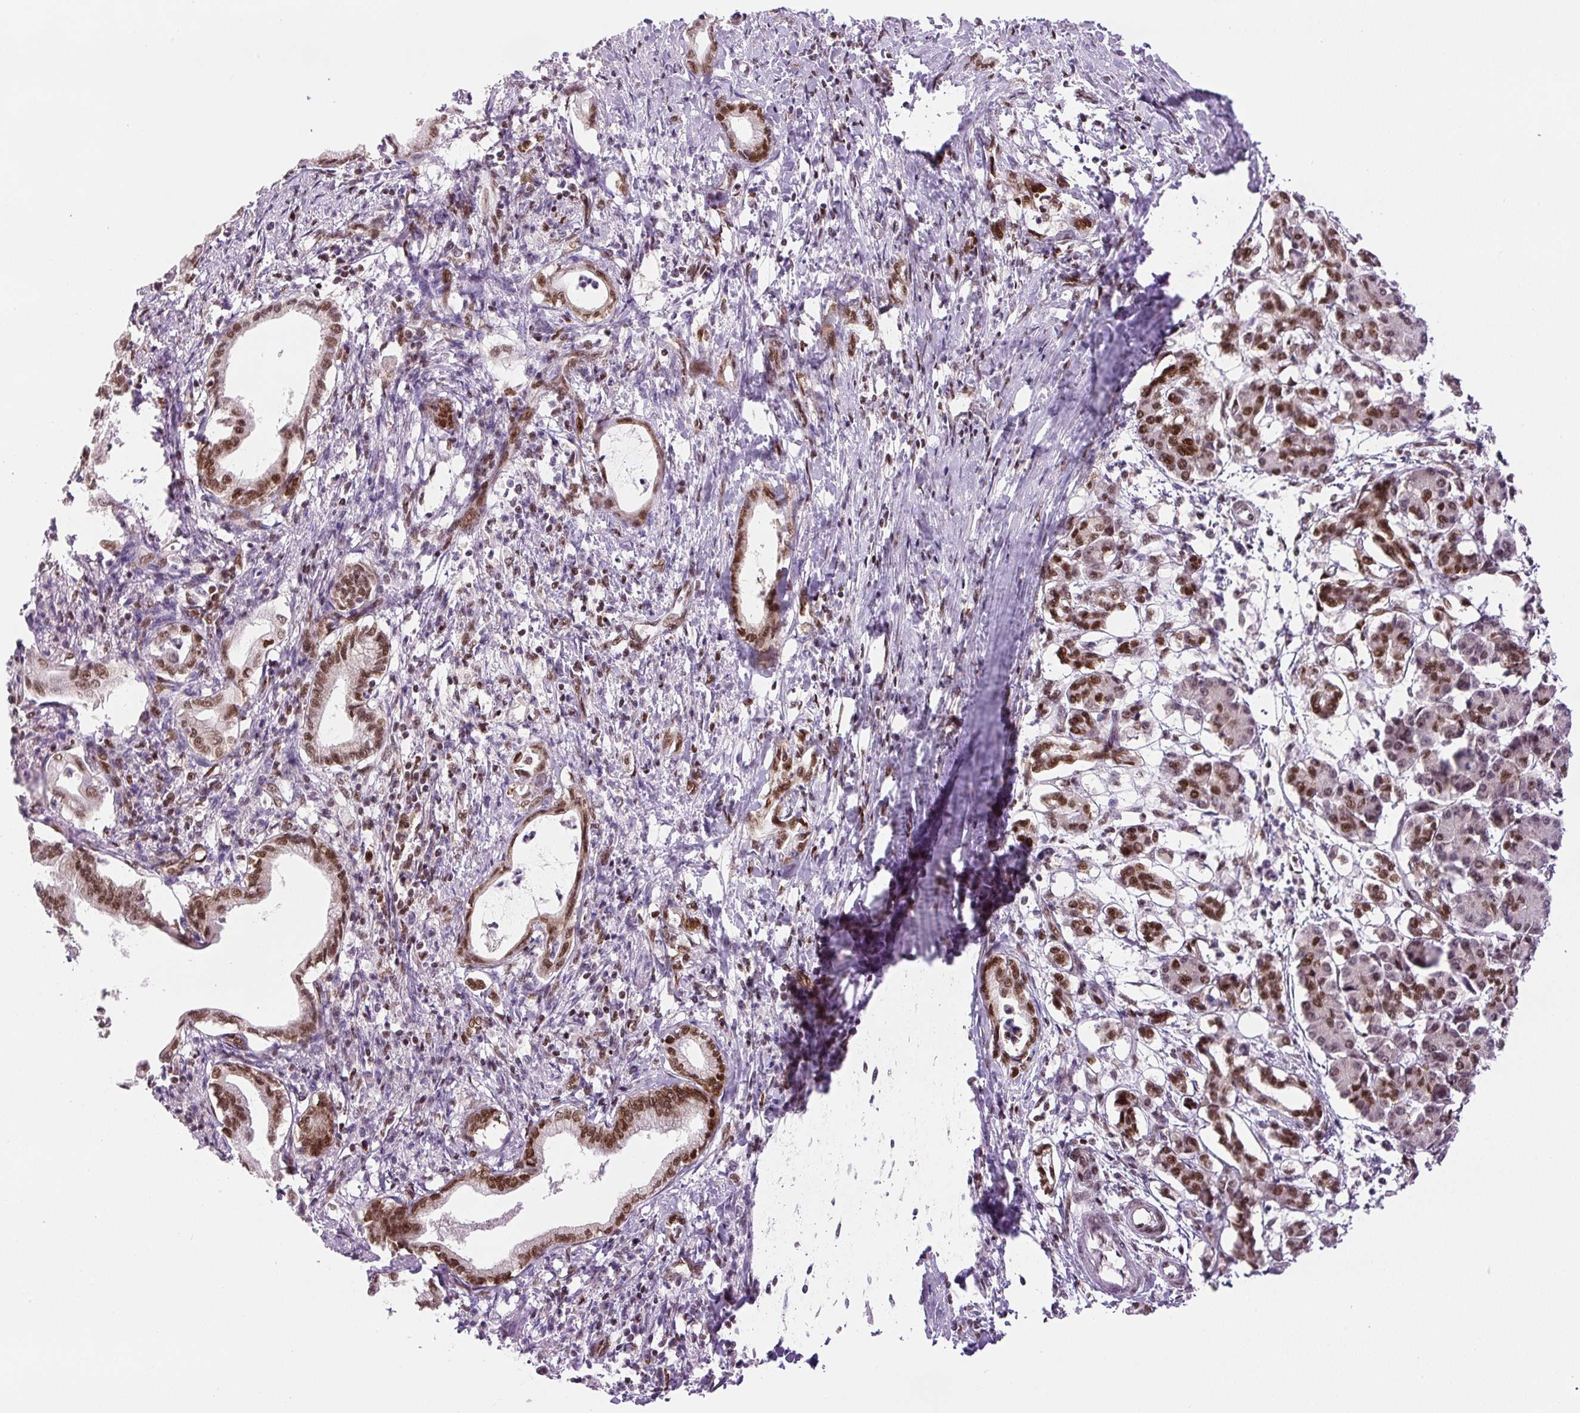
{"staining": {"intensity": "moderate", "quantity": ">75%", "location": "nuclear"}, "tissue": "pancreatic cancer", "cell_type": "Tumor cells", "image_type": "cancer", "snomed": [{"axis": "morphology", "description": "Adenocarcinoma, NOS"}, {"axis": "topography", "description": "Pancreas"}], "caption": "Immunohistochemical staining of pancreatic cancer (adenocarcinoma) demonstrates medium levels of moderate nuclear expression in approximately >75% of tumor cells.", "gene": "FUS", "patient": {"sex": "female", "age": 55}}